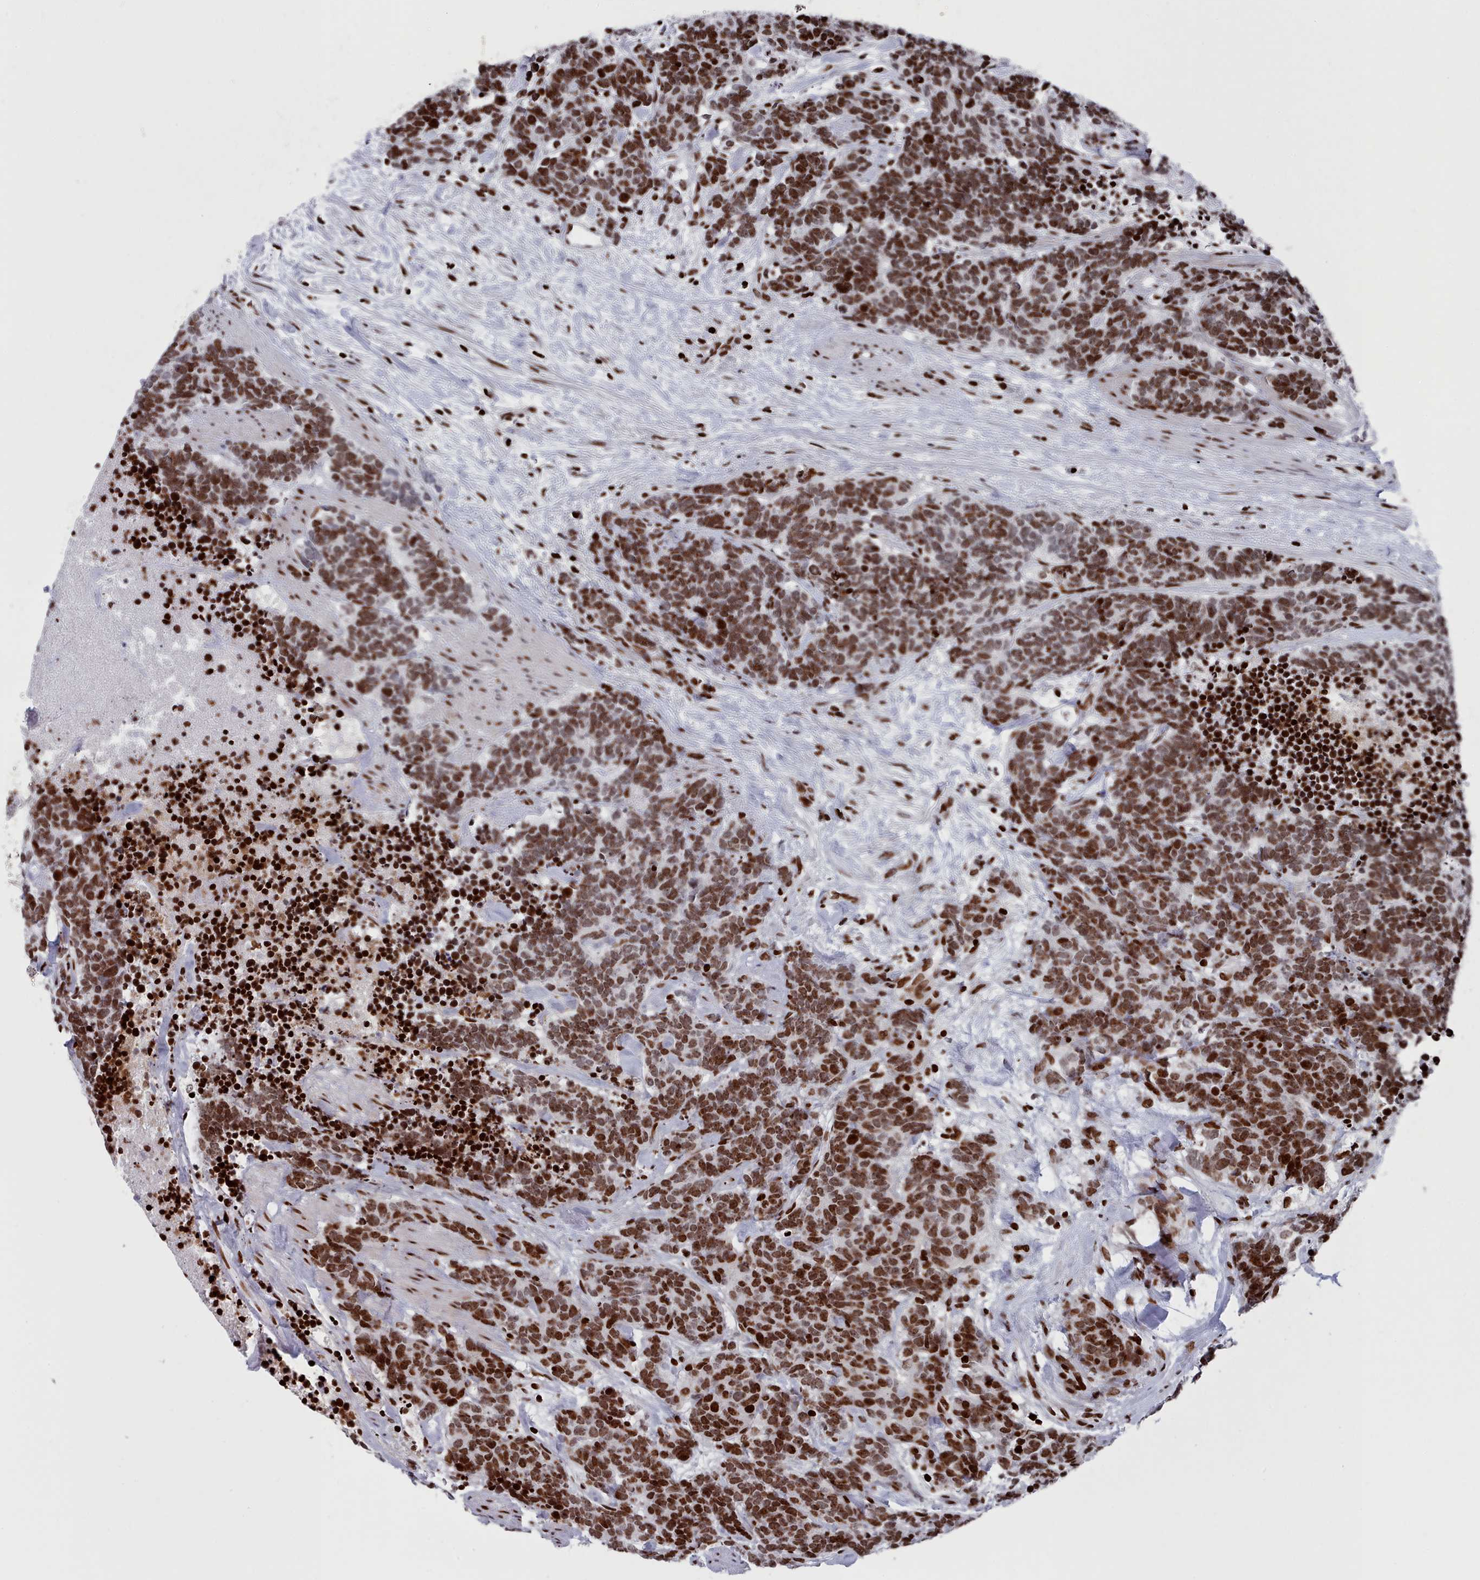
{"staining": {"intensity": "strong", "quantity": ">75%", "location": "nuclear"}, "tissue": "carcinoid", "cell_type": "Tumor cells", "image_type": "cancer", "snomed": [{"axis": "morphology", "description": "Carcinoma, NOS"}, {"axis": "morphology", "description": "Carcinoid, malignant, NOS"}, {"axis": "topography", "description": "Prostate"}], "caption": "A brown stain highlights strong nuclear positivity of a protein in human carcinoma tumor cells. (DAB (3,3'-diaminobenzidine) IHC, brown staining for protein, blue staining for nuclei).", "gene": "PCDHB12", "patient": {"sex": "male", "age": 57}}